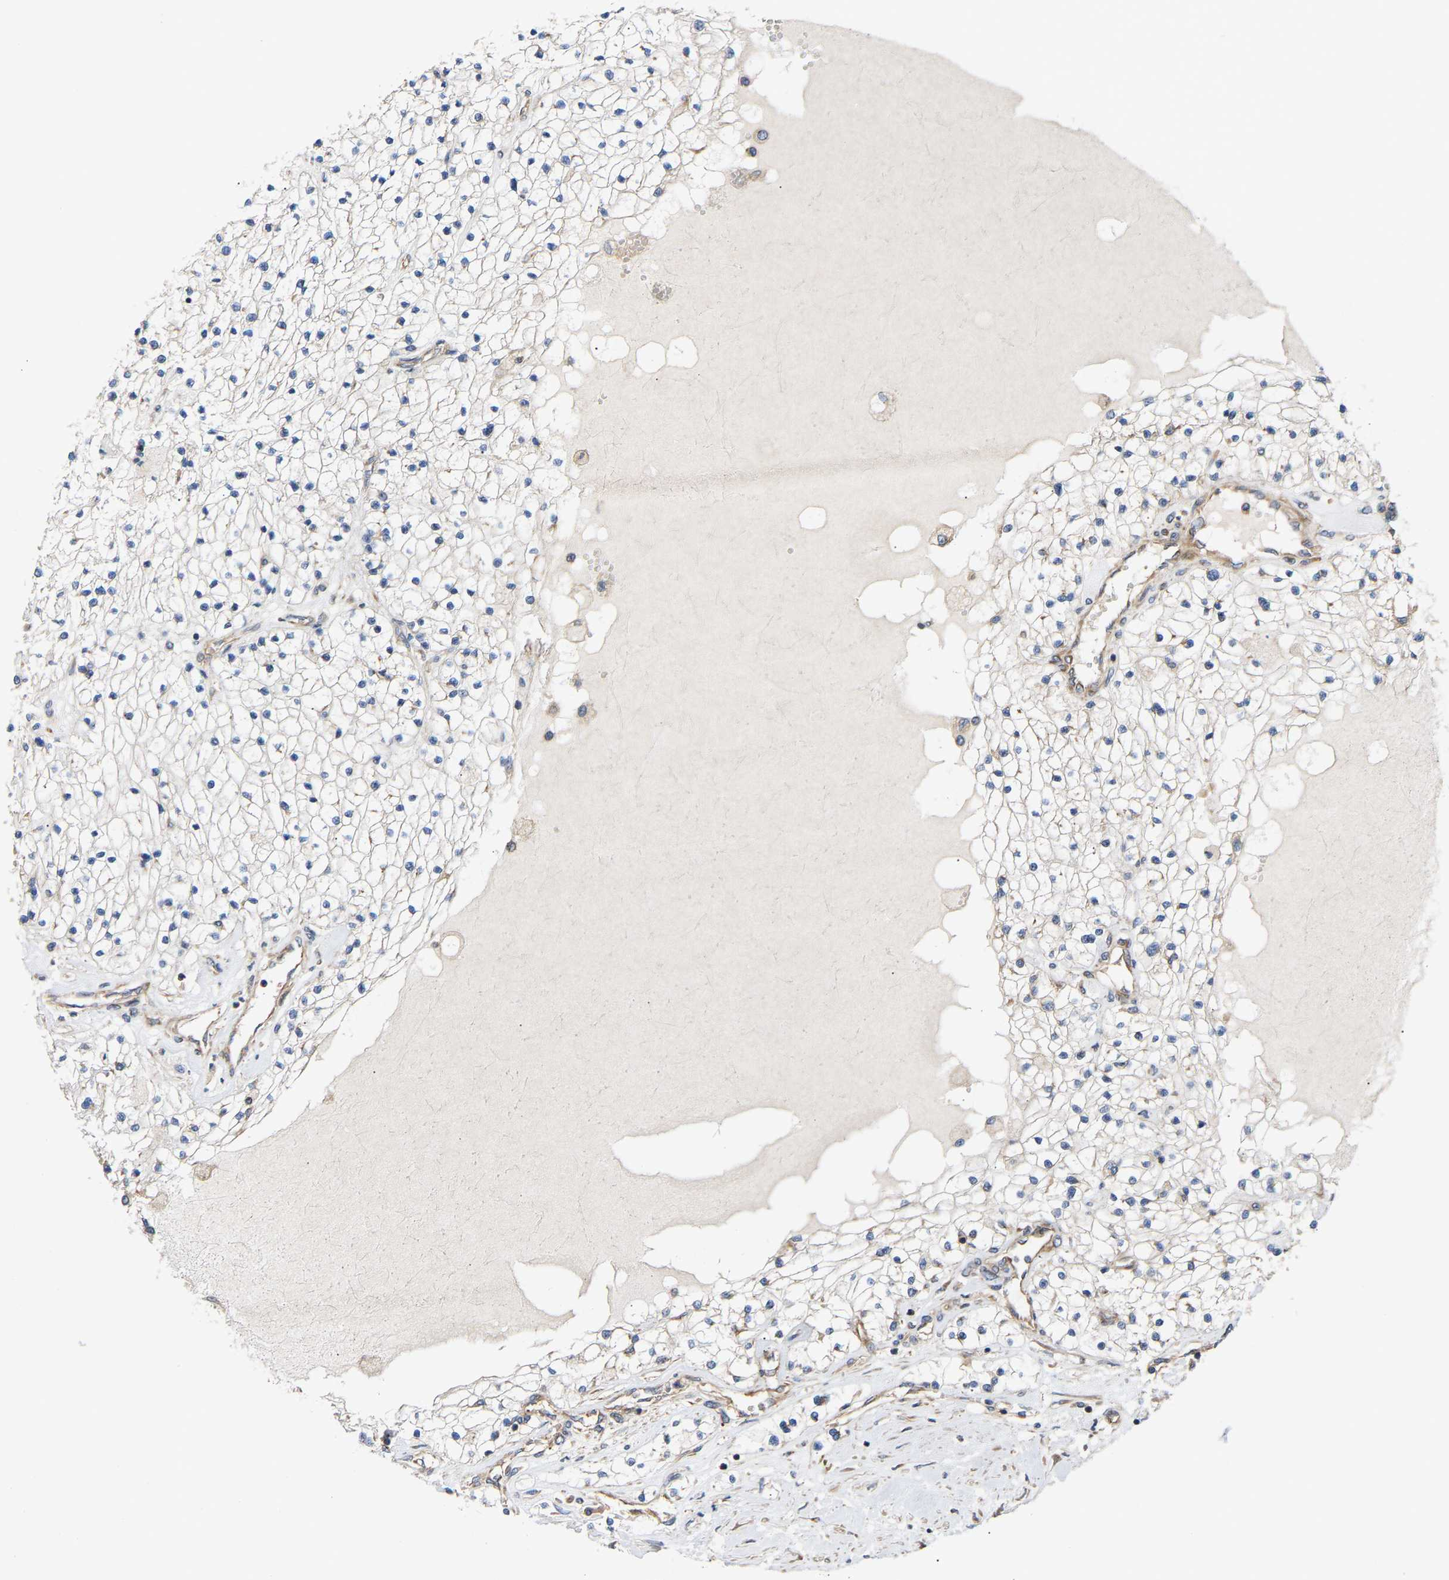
{"staining": {"intensity": "negative", "quantity": "none", "location": "none"}, "tissue": "renal cancer", "cell_type": "Tumor cells", "image_type": "cancer", "snomed": [{"axis": "morphology", "description": "Adenocarcinoma, NOS"}, {"axis": "topography", "description": "Kidney"}], "caption": "The histopathology image displays no staining of tumor cells in adenocarcinoma (renal). Nuclei are stained in blue.", "gene": "LAPTM4B", "patient": {"sex": "male", "age": 68}}